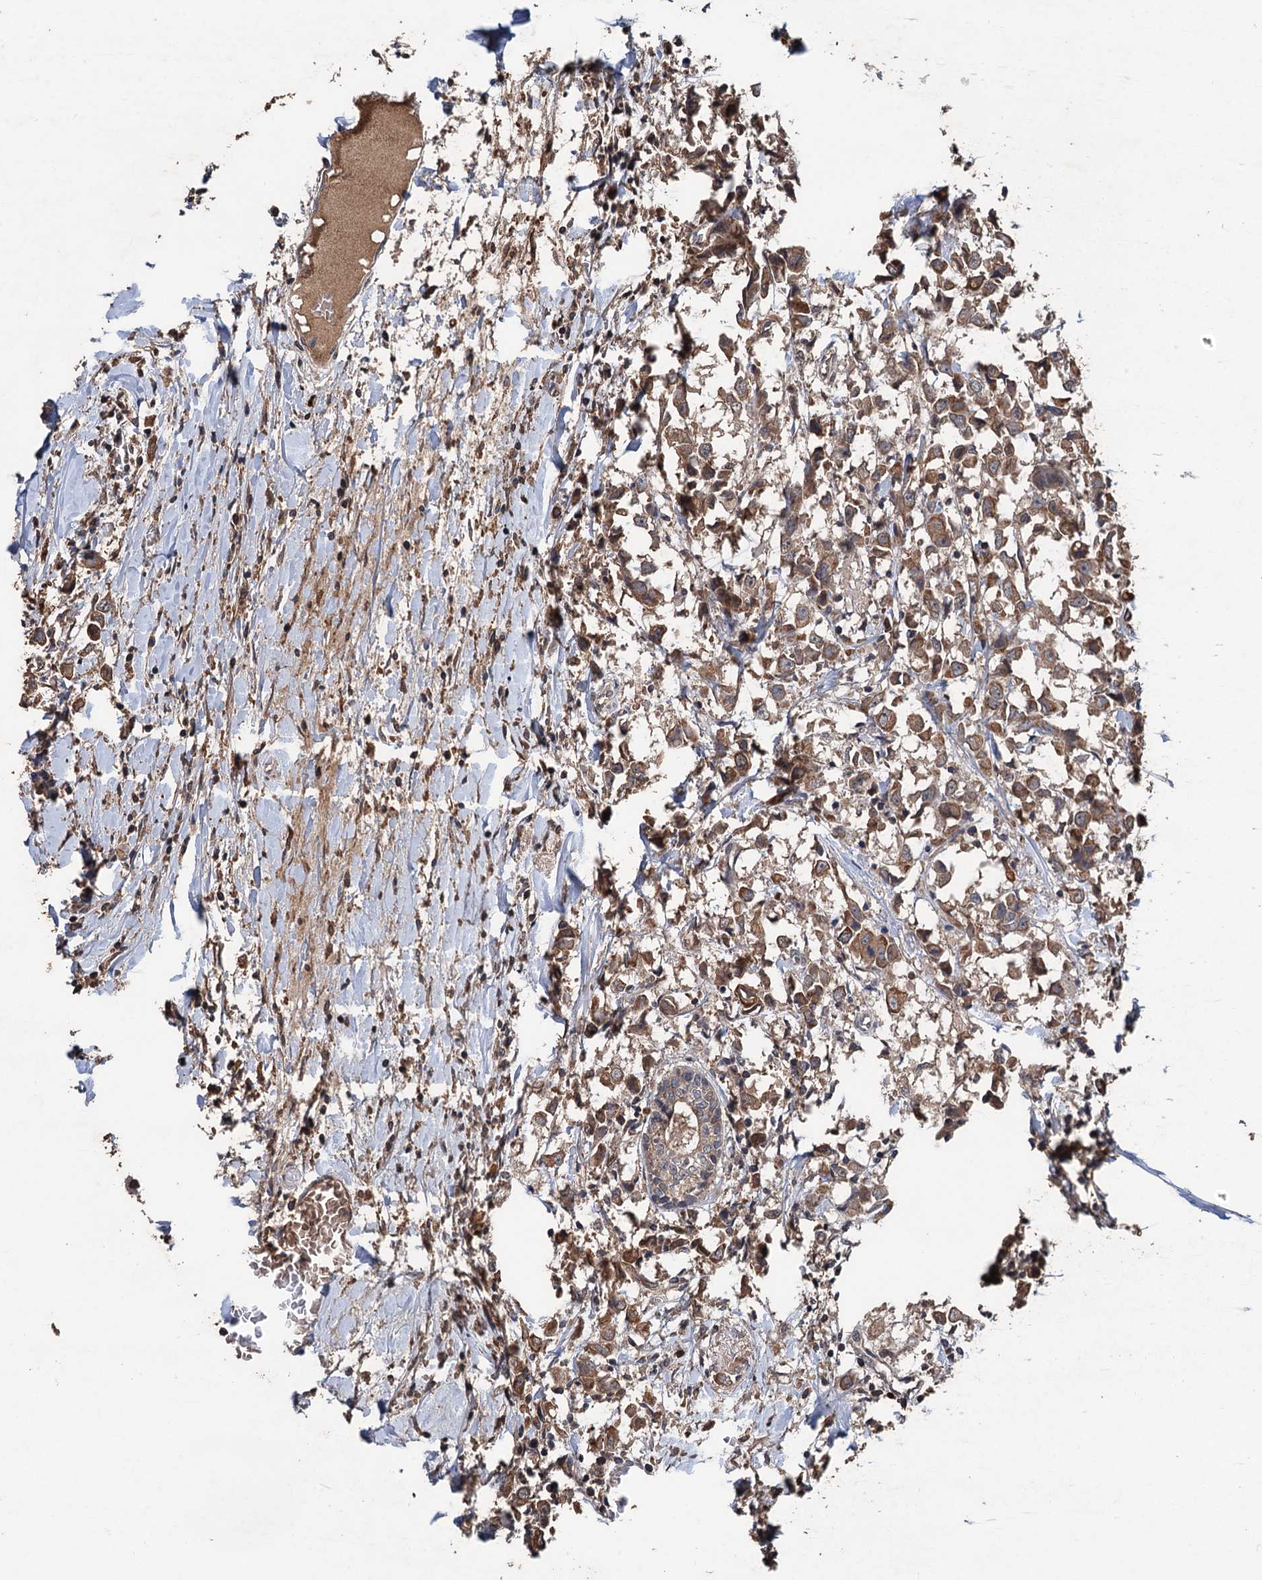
{"staining": {"intensity": "moderate", "quantity": ">75%", "location": "cytoplasmic/membranous"}, "tissue": "breast cancer", "cell_type": "Tumor cells", "image_type": "cancer", "snomed": [{"axis": "morphology", "description": "Duct carcinoma"}, {"axis": "topography", "description": "Breast"}], "caption": "A medium amount of moderate cytoplasmic/membranous expression is seen in about >75% of tumor cells in breast cancer (invasive ductal carcinoma) tissue.", "gene": "ZNF438", "patient": {"sex": "female", "age": 61}}